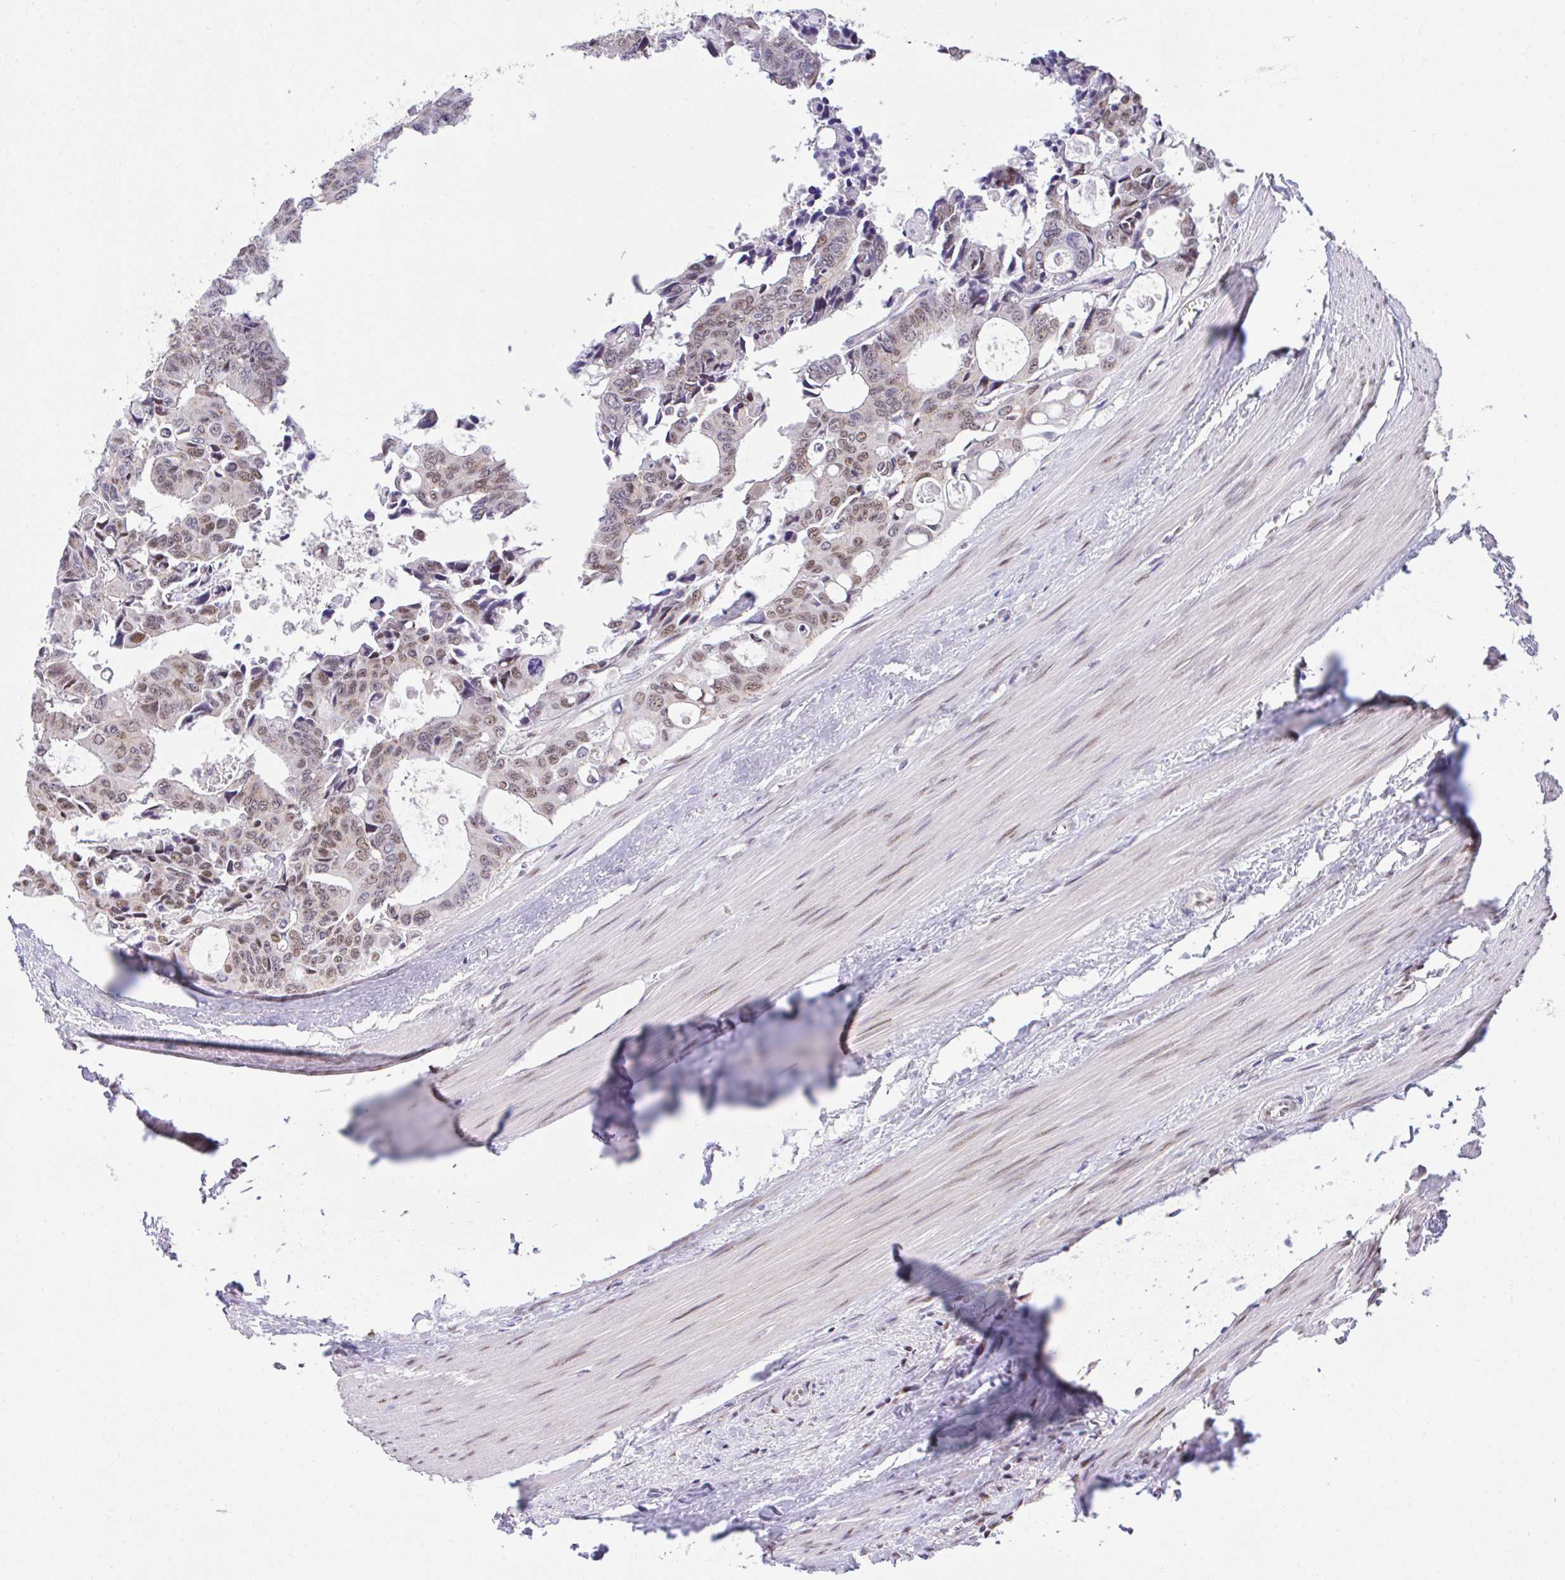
{"staining": {"intensity": "moderate", "quantity": ">75%", "location": "nuclear"}, "tissue": "colorectal cancer", "cell_type": "Tumor cells", "image_type": "cancer", "snomed": [{"axis": "morphology", "description": "Adenocarcinoma, NOS"}, {"axis": "topography", "description": "Rectum"}], "caption": "Immunohistochemical staining of human adenocarcinoma (colorectal) demonstrates moderate nuclear protein staining in about >75% of tumor cells.", "gene": "GLIS3", "patient": {"sex": "male", "age": 76}}